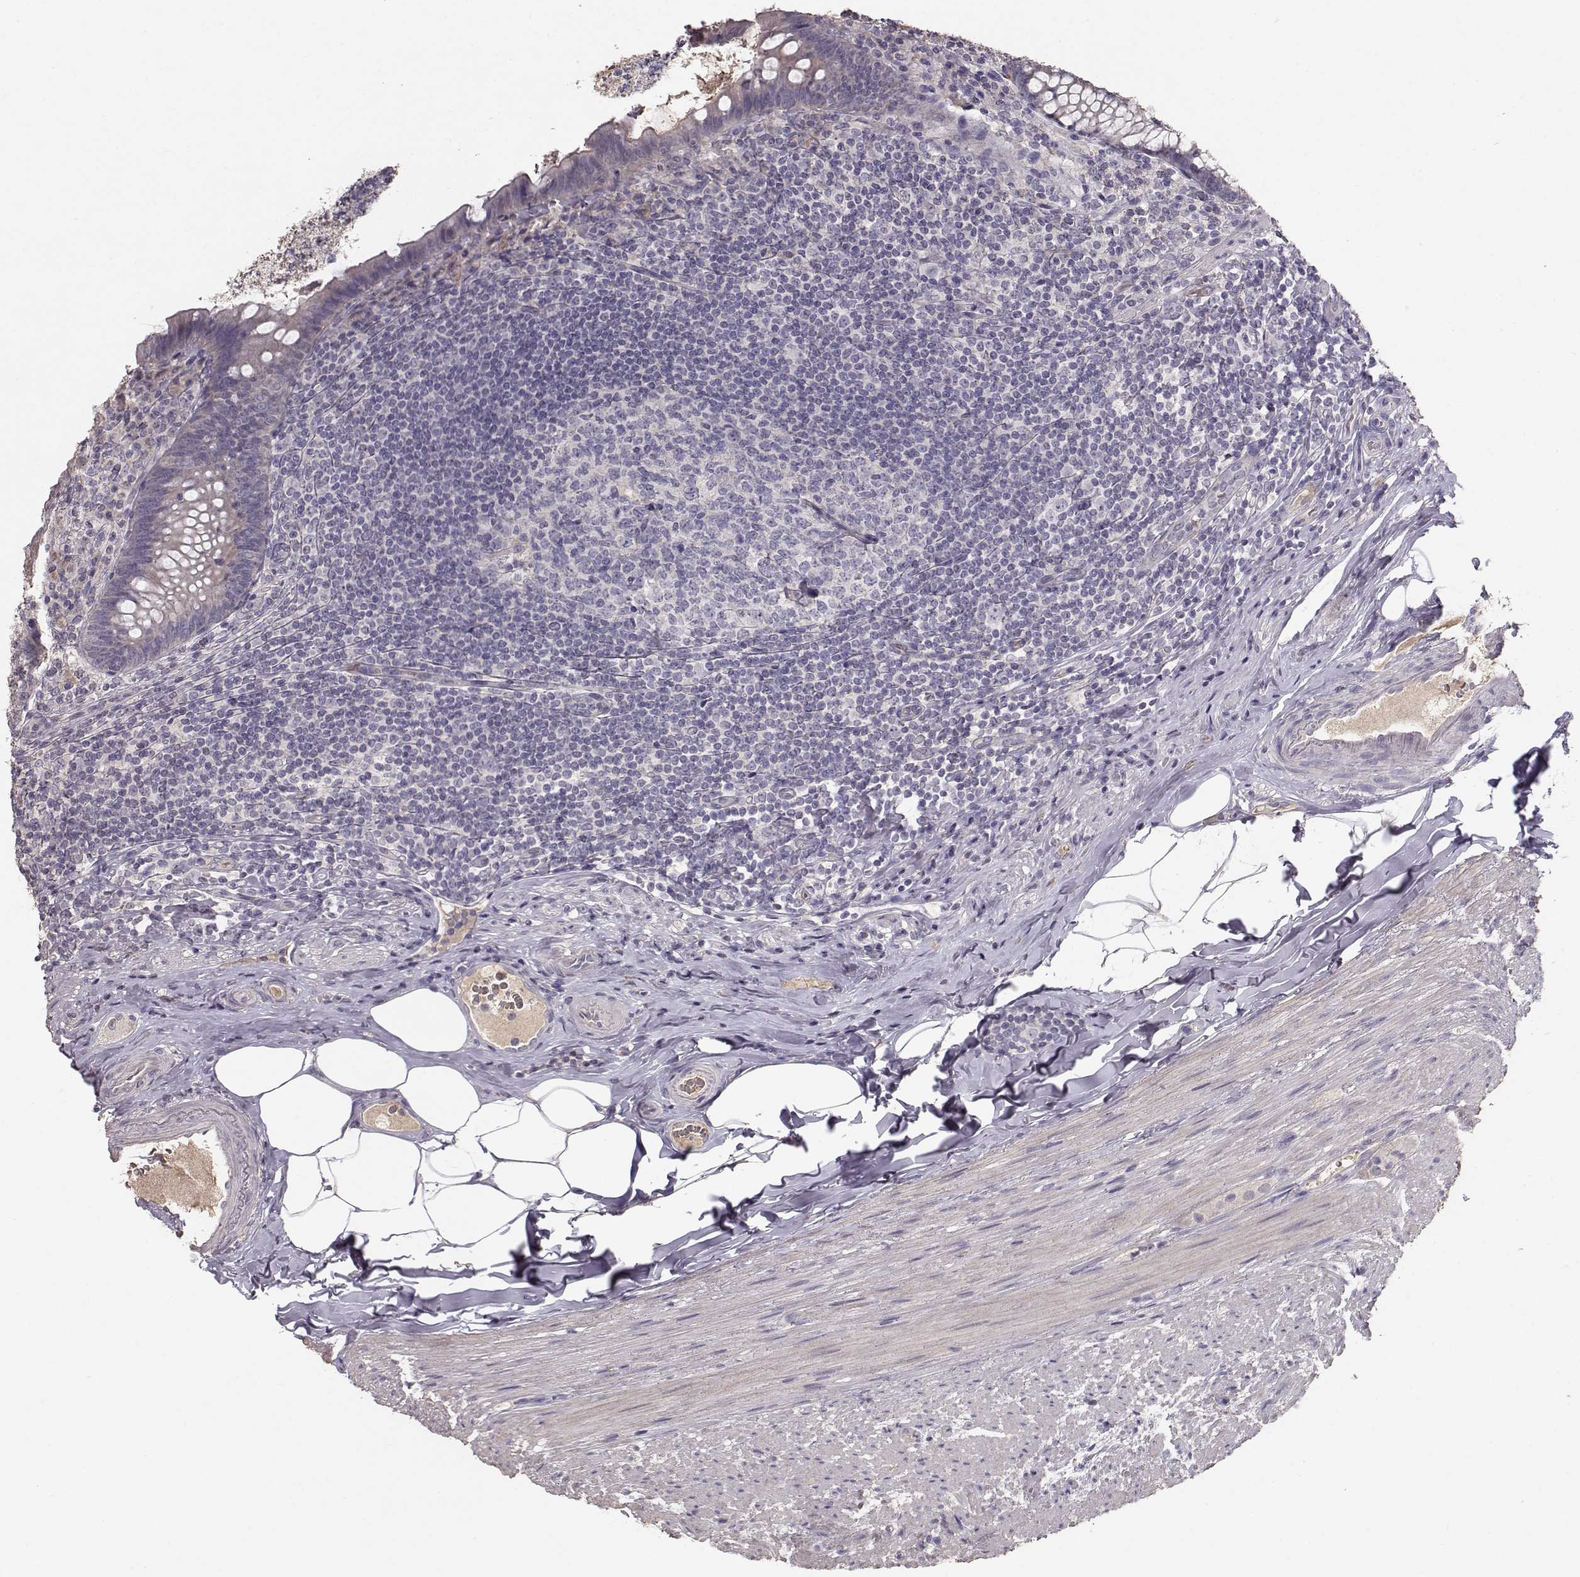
{"staining": {"intensity": "weak", "quantity": "<25%", "location": "cytoplasmic/membranous"}, "tissue": "appendix", "cell_type": "Glandular cells", "image_type": "normal", "snomed": [{"axis": "morphology", "description": "Normal tissue, NOS"}, {"axis": "topography", "description": "Appendix"}], "caption": "High power microscopy micrograph of an immunohistochemistry photomicrograph of benign appendix, revealing no significant expression in glandular cells. (Brightfield microscopy of DAB immunohistochemistry at high magnification).", "gene": "PMCH", "patient": {"sex": "male", "age": 47}}